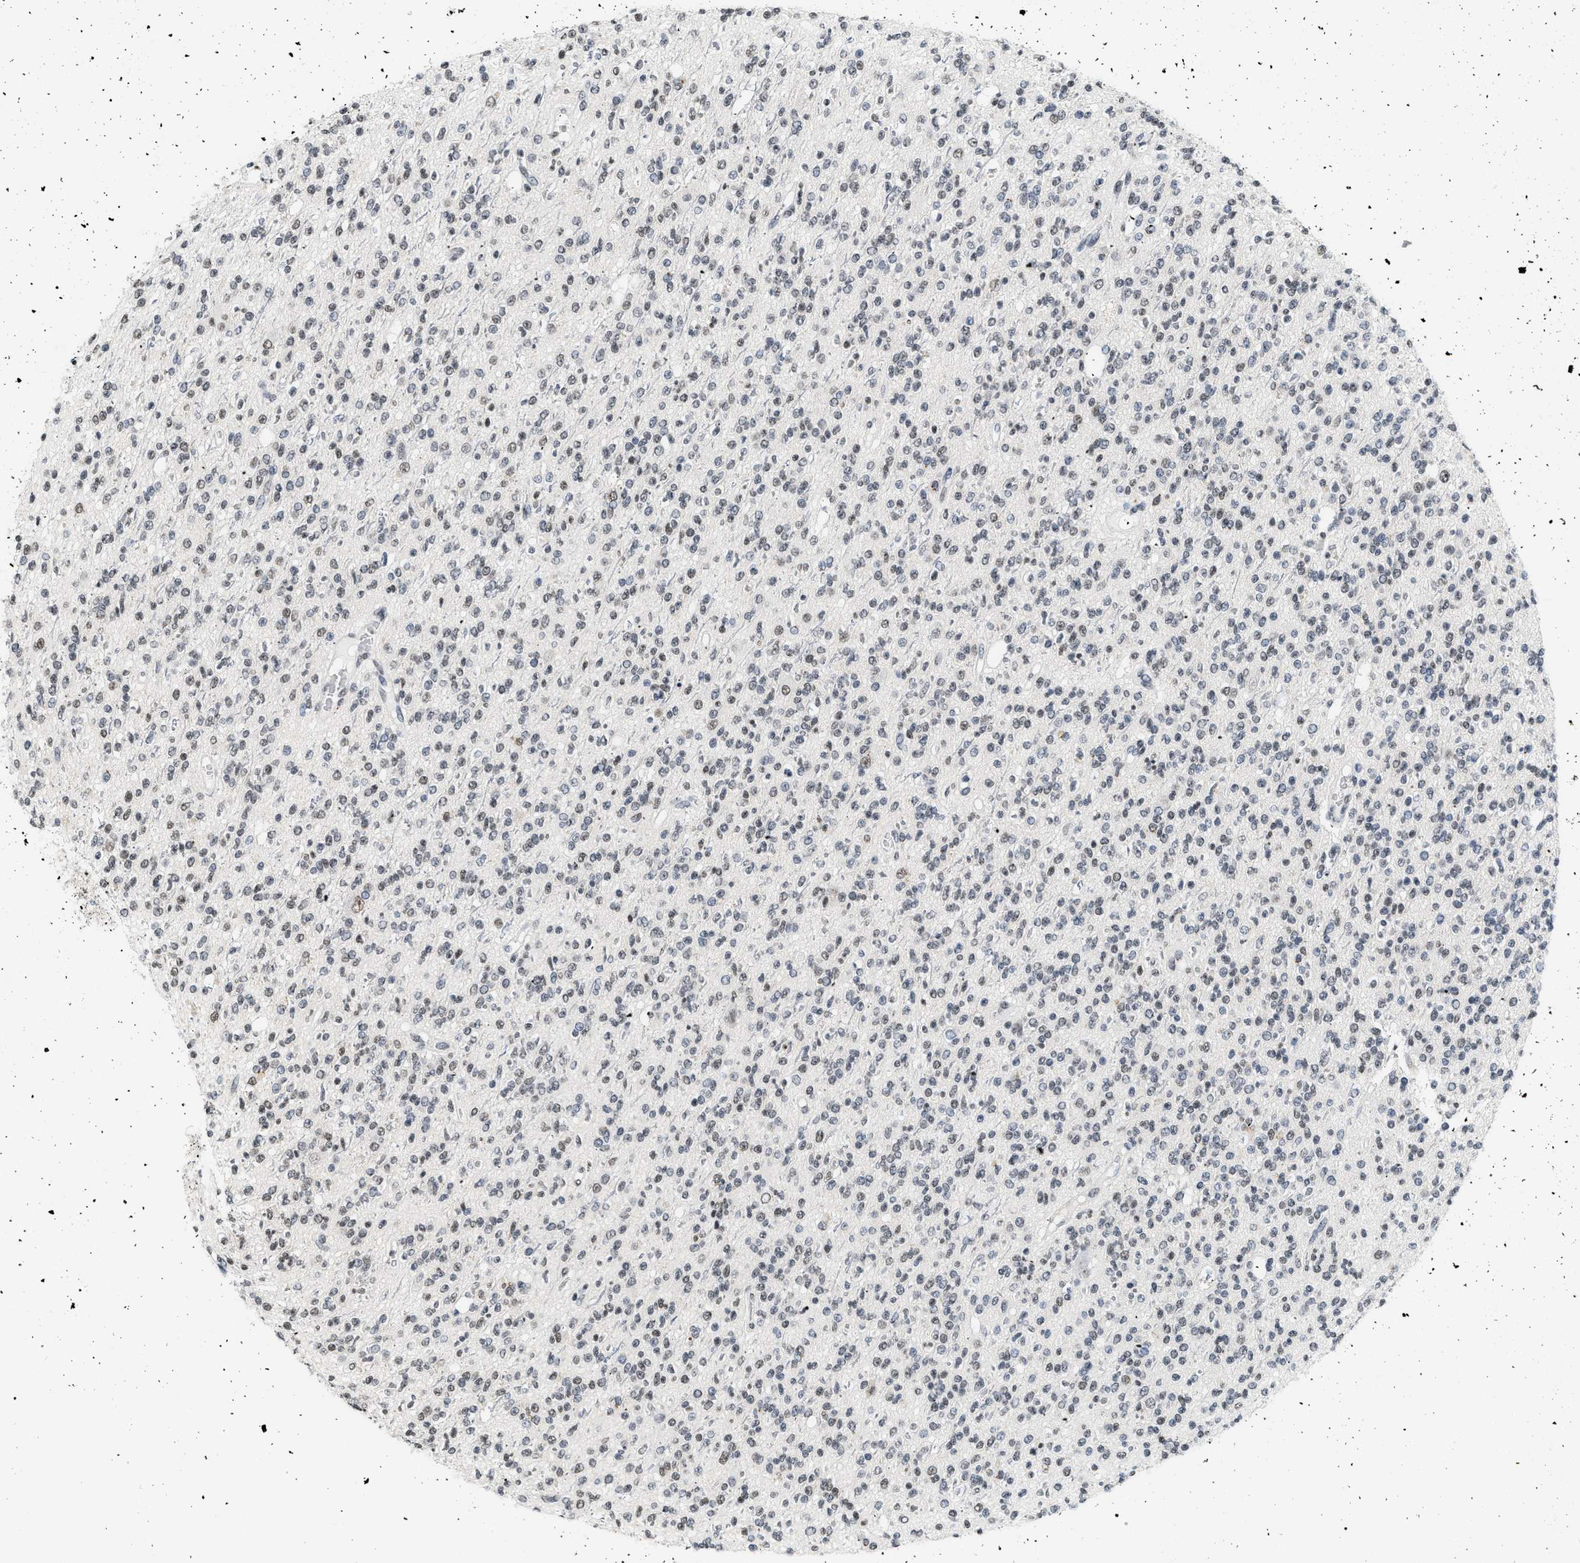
{"staining": {"intensity": "weak", "quantity": "<25%", "location": "nuclear"}, "tissue": "glioma", "cell_type": "Tumor cells", "image_type": "cancer", "snomed": [{"axis": "morphology", "description": "Glioma, malignant, High grade"}, {"axis": "topography", "description": "Brain"}], "caption": "Glioma was stained to show a protein in brown. There is no significant staining in tumor cells.", "gene": "RAF1", "patient": {"sex": "male", "age": 34}}